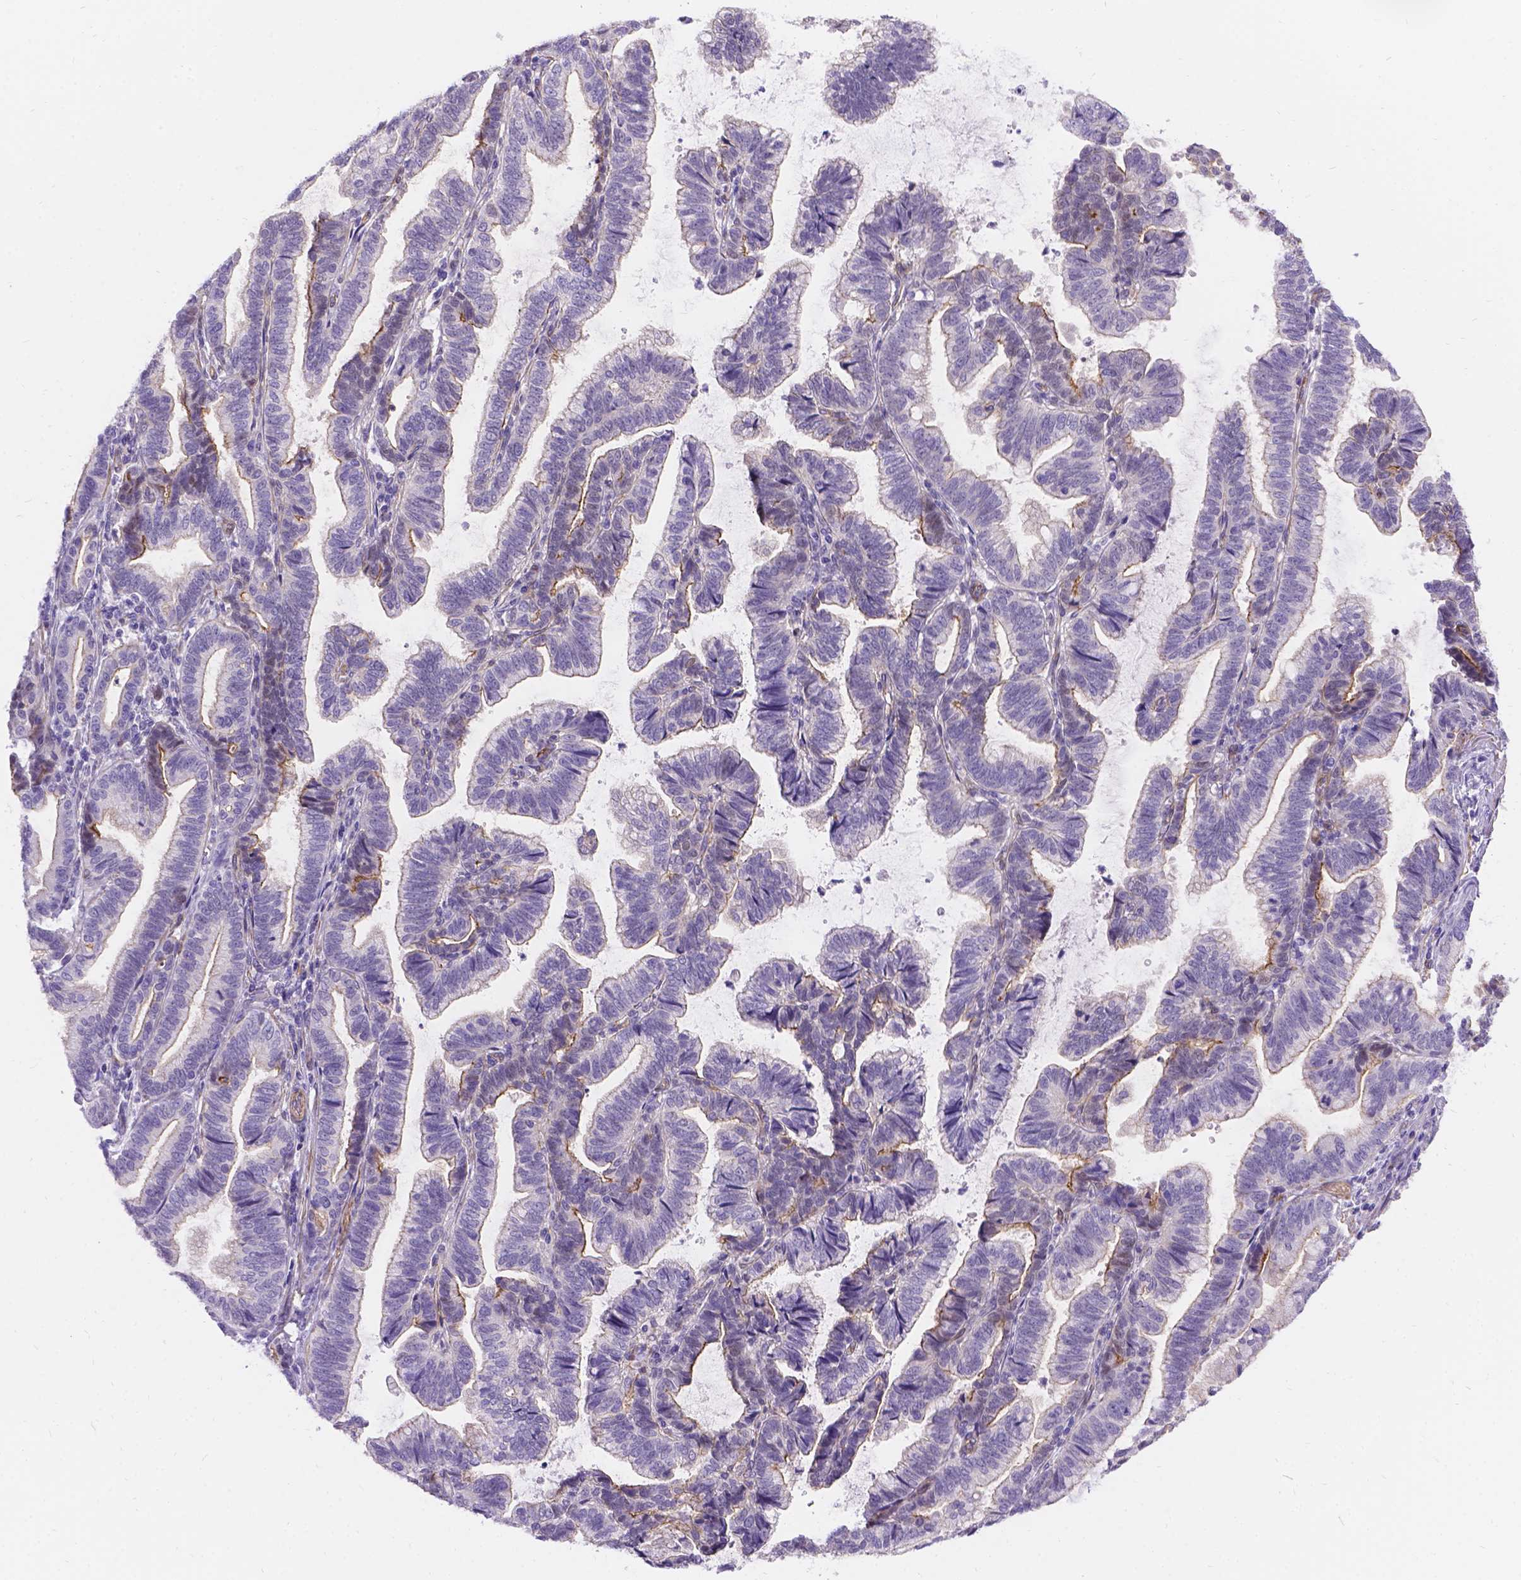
{"staining": {"intensity": "weak", "quantity": "<25%", "location": "cytoplasmic/membranous"}, "tissue": "stomach cancer", "cell_type": "Tumor cells", "image_type": "cancer", "snomed": [{"axis": "morphology", "description": "Adenocarcinoma, NOS"}, {"axis": "topography", "description": "Stomach"}], "caption": "IHC micrograph of stomach cancer (adenocarcinoma) stained for a protein (brown), which exhibits no positivity in tumor cells.", "gene": "PALS1", "patient": {"sex": "male", "age": 83}}